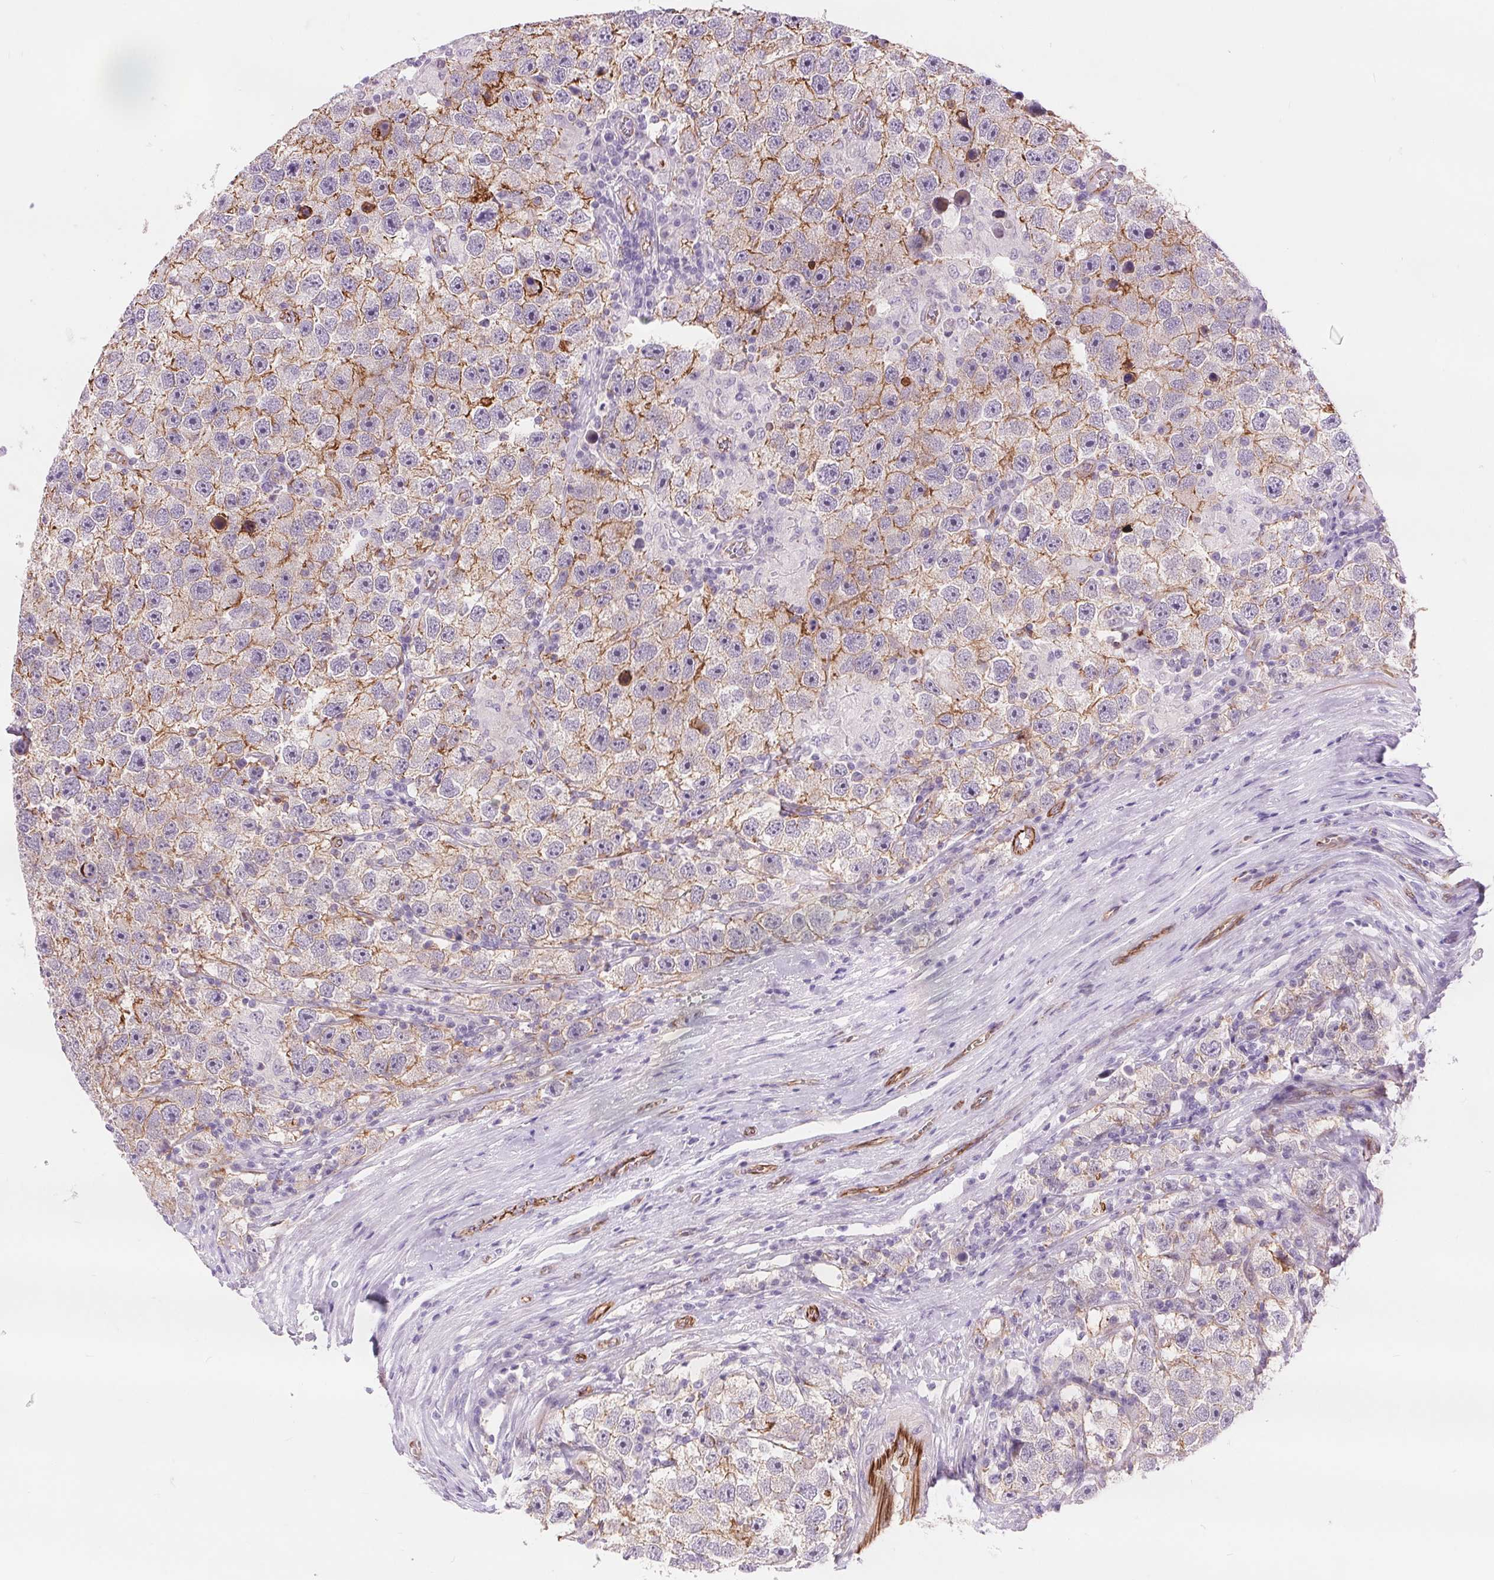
{"staining": {"intensity": "moderate", "quantity": "25%-75%", "location": "cytoplasmic/membranous"}, "tissue": "testis cancer", "cell_type": "Tumor cells", "image_type": "cancer", "snomed": [{"axis": "morphology", "description": "Seminoma, NOS"}, {"axis": "topography", "description": "Testis"}], "caption": "An IHC photomicrograph of tumor tissue is shown. Protein staining in brown labels moderate cytoplasmic/membranous positivity in seminoma (testis) within tumor cells.", "gene": "DIXDC1", "patient": {"sex": "male", "age": 26}}